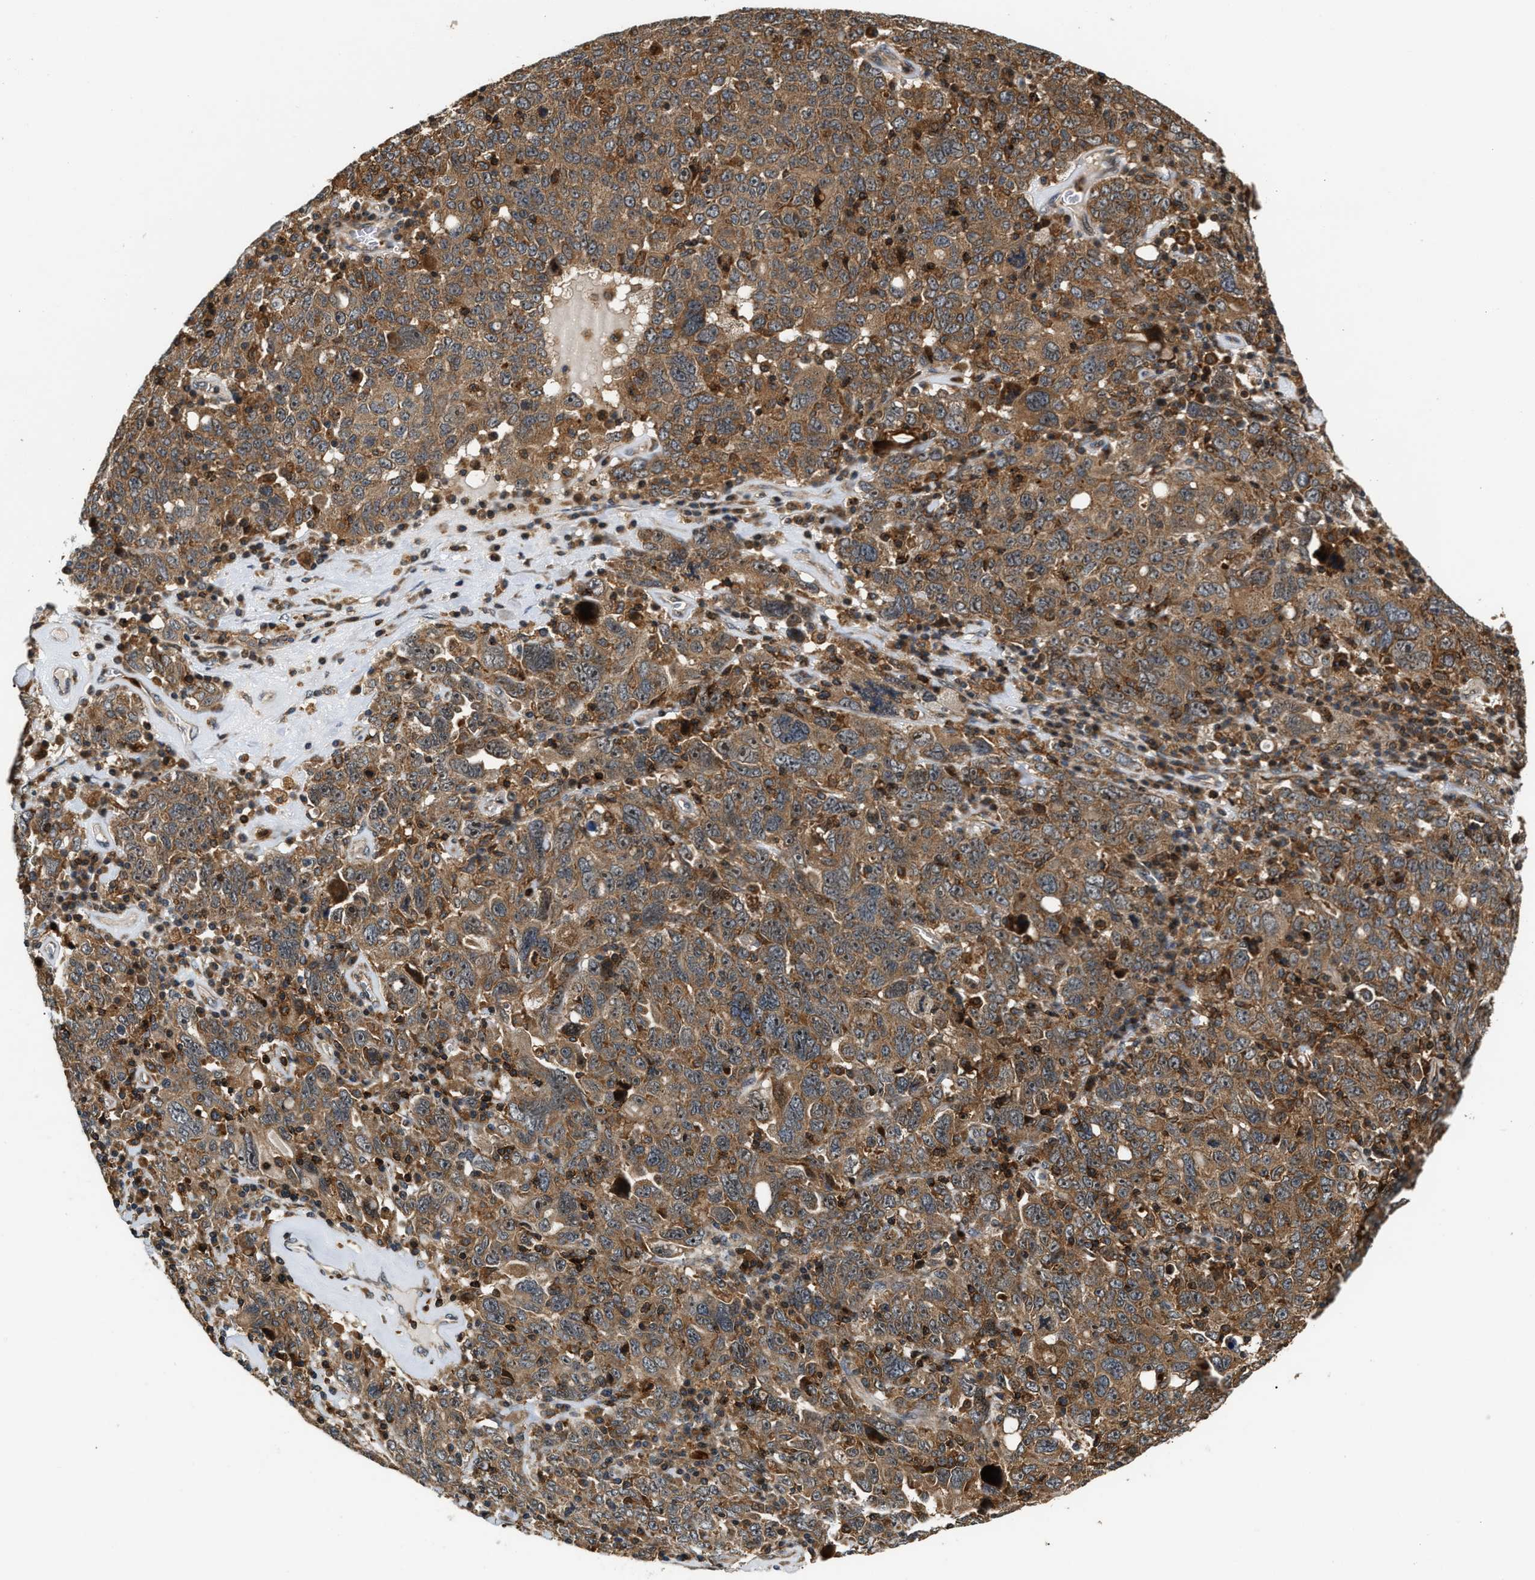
{"staining": {"intensity": "moderate", "quantity": ">75%", "location": "cytoplasmic/membranous"}, "tissue": "ovarian cancer", "cell_type": "Tumor cells", "image_type": "cancer", "snomed": [{"axis": "morphology", "description": "Carcinoma, endometroid"}, {"axis": "topography", "description": "Ovary"}], "caption": "Immunohistochemical staining of human ovarian cancer (endometroid carcinoma) reveals medium levels of moderate cytoplasmic/membranous protein expression in approximately >75% of tumor cells.", "gene": "SNX5", "patient": {"sex": "female", "age": 62}}